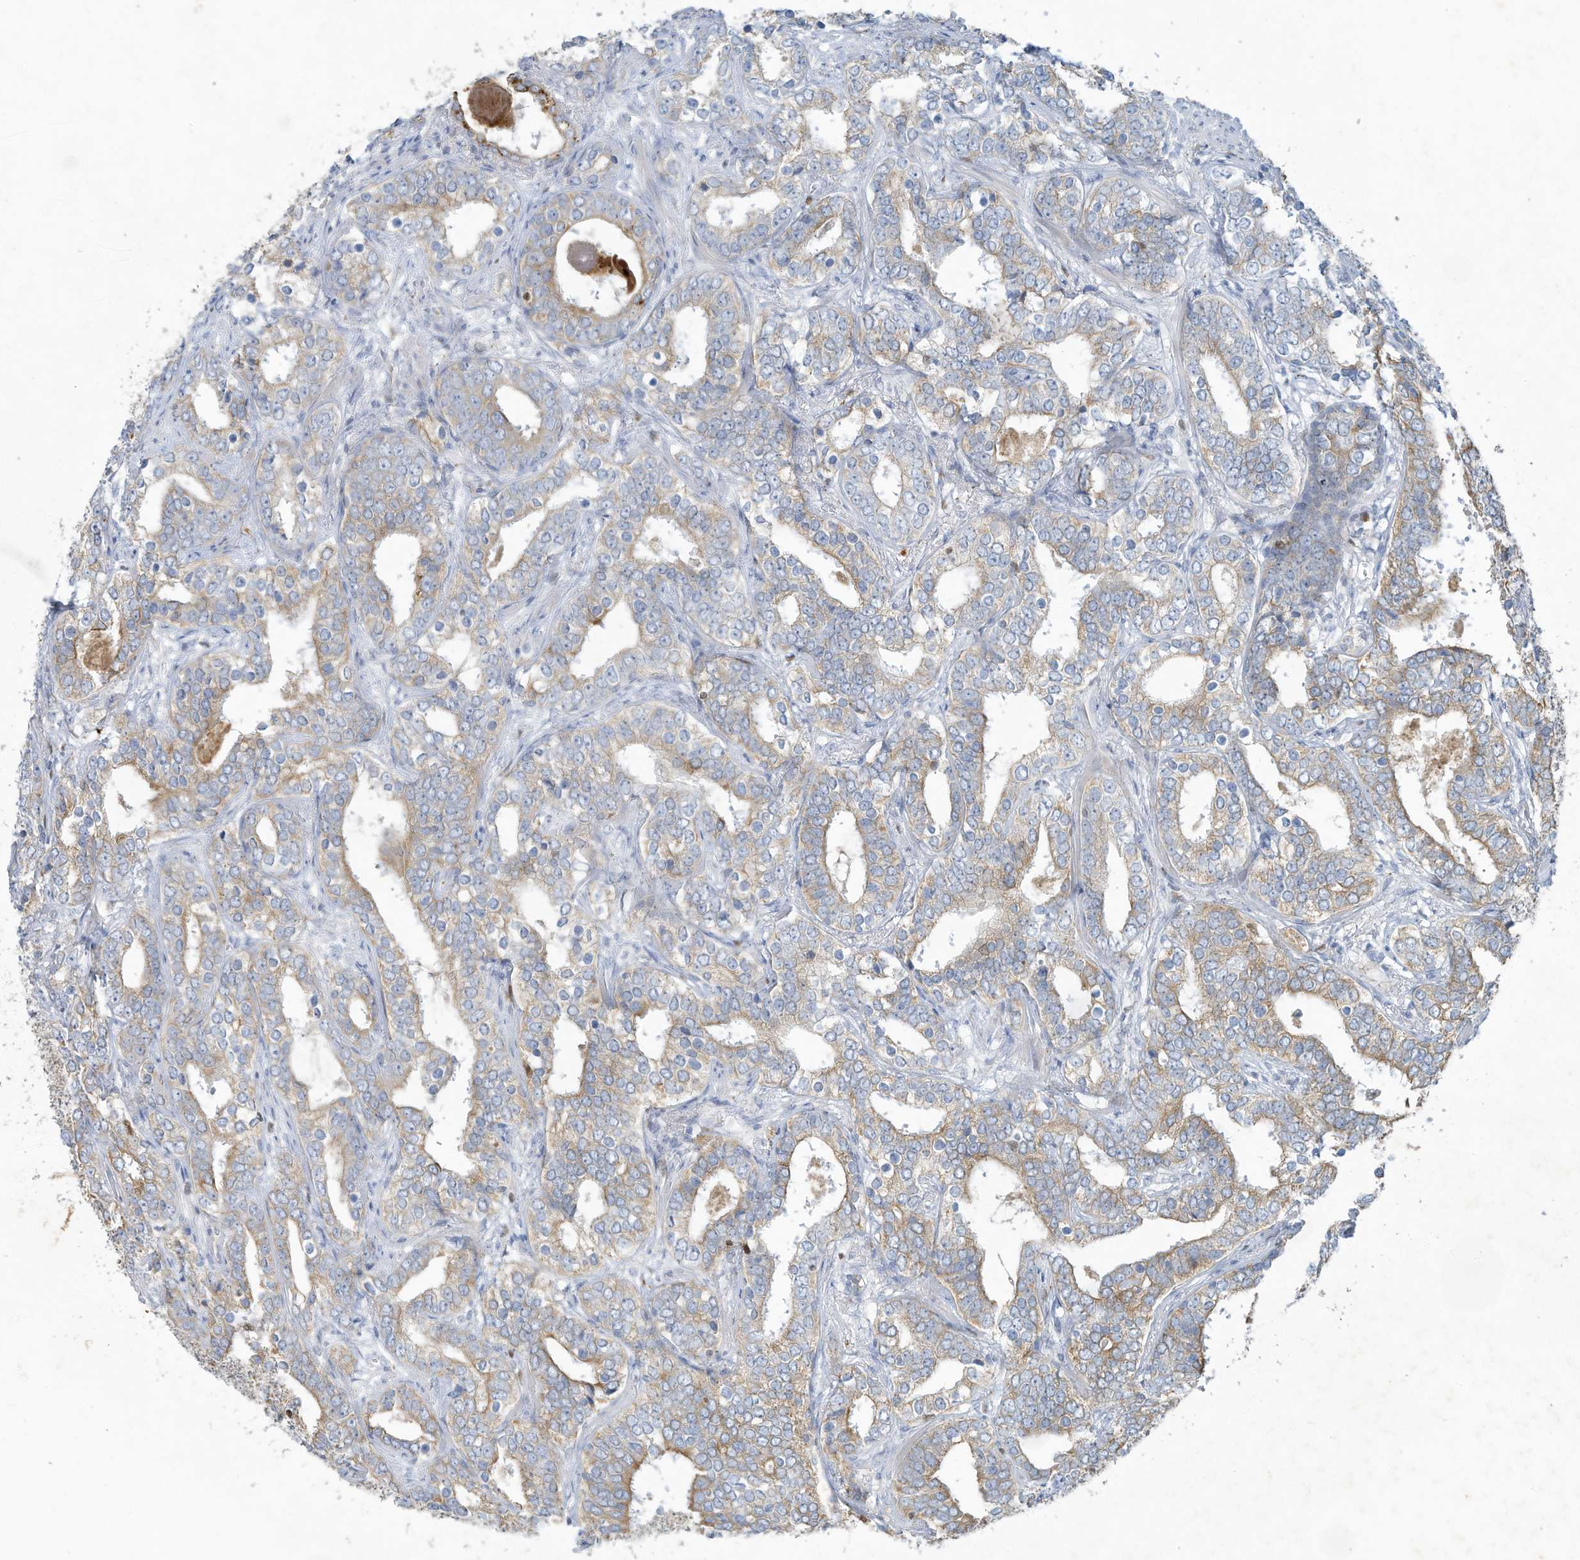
{"staining": {"intensity": "weak", "quantity": ">75%", "location": "cytoplasmic/membranous"}, "tissue": "prostate cancer", "cell_type": "Tumor cells", "image_type": "cancer", "snomed": [{"axis": "morphology", "description": "Adenocarcinoma, High grade"}, {"axis": "topography", "description": "Prostate"}], "caption": "Protein expression analysis of prostate cancer (adenocarcinoma (high-grade)) demonstrates weak cytoplasmic/membranous expression in approximately >75% of tumor cells.", "gene": "TUBE1", "patient": {"sex": "male", "age": 62}}